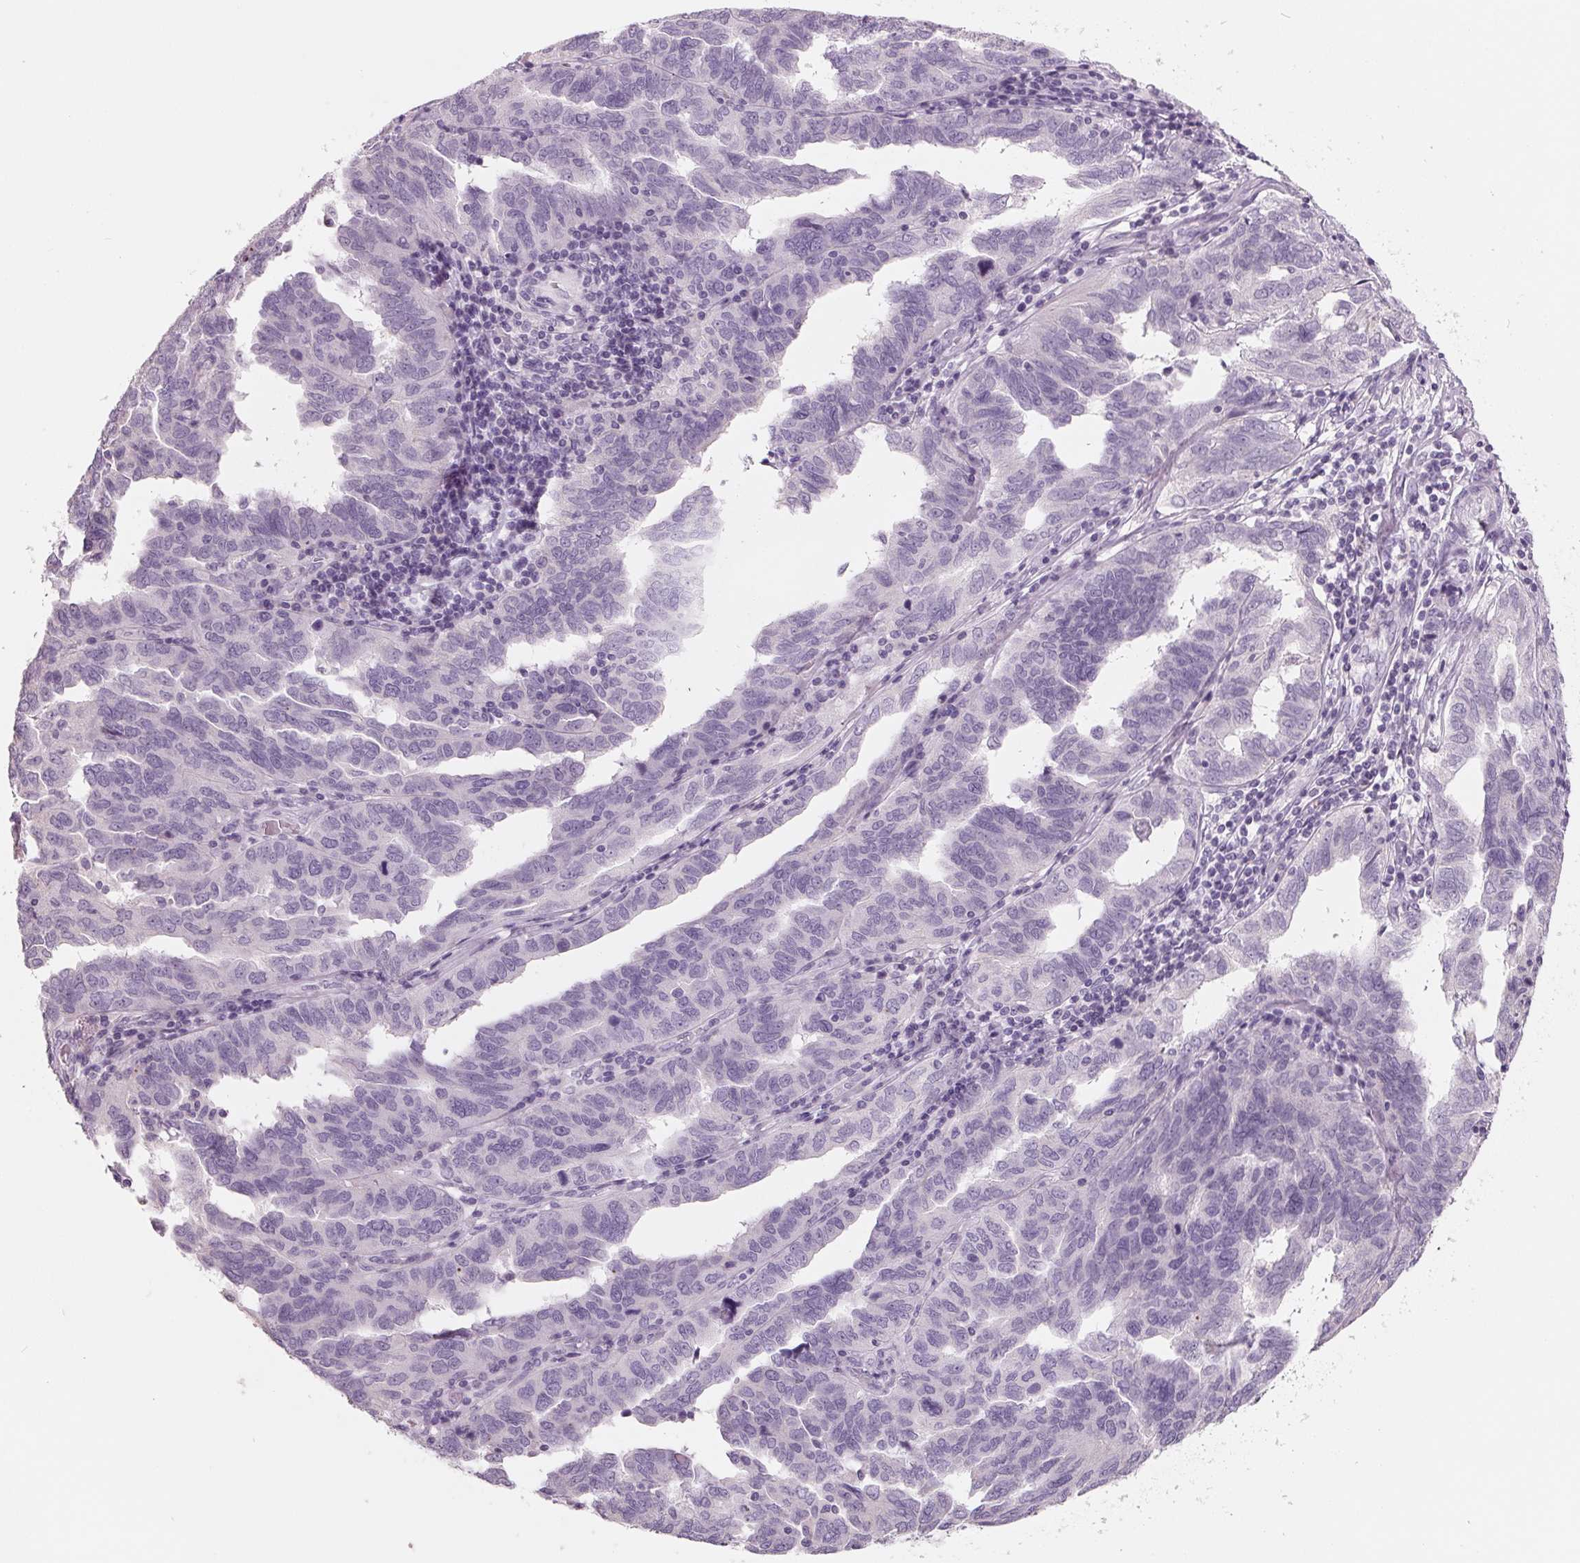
{"staining": {"intensity": "negative", "quantity": "none", "location": "none"}, "tissue": "ovarian cancer", "cell_type": "Tumor cells", "image_type": "cancer", "snomed": [{"axis": "morphology", "description": "Cystadenocarcinoma, serous, NOS"}, {"axis": "topography", "description": "Ovary"}], "caption": "Micrograph shows no protein expression in tumor cells of ovarian cancer tissue. Brightfield microscopy of immunohistochemistry stained with DAB (brown) and hematoxylin (blue), captured at high magnification.", "gene": "FTCD", "patient": {"sex": "female", "age": 64}}